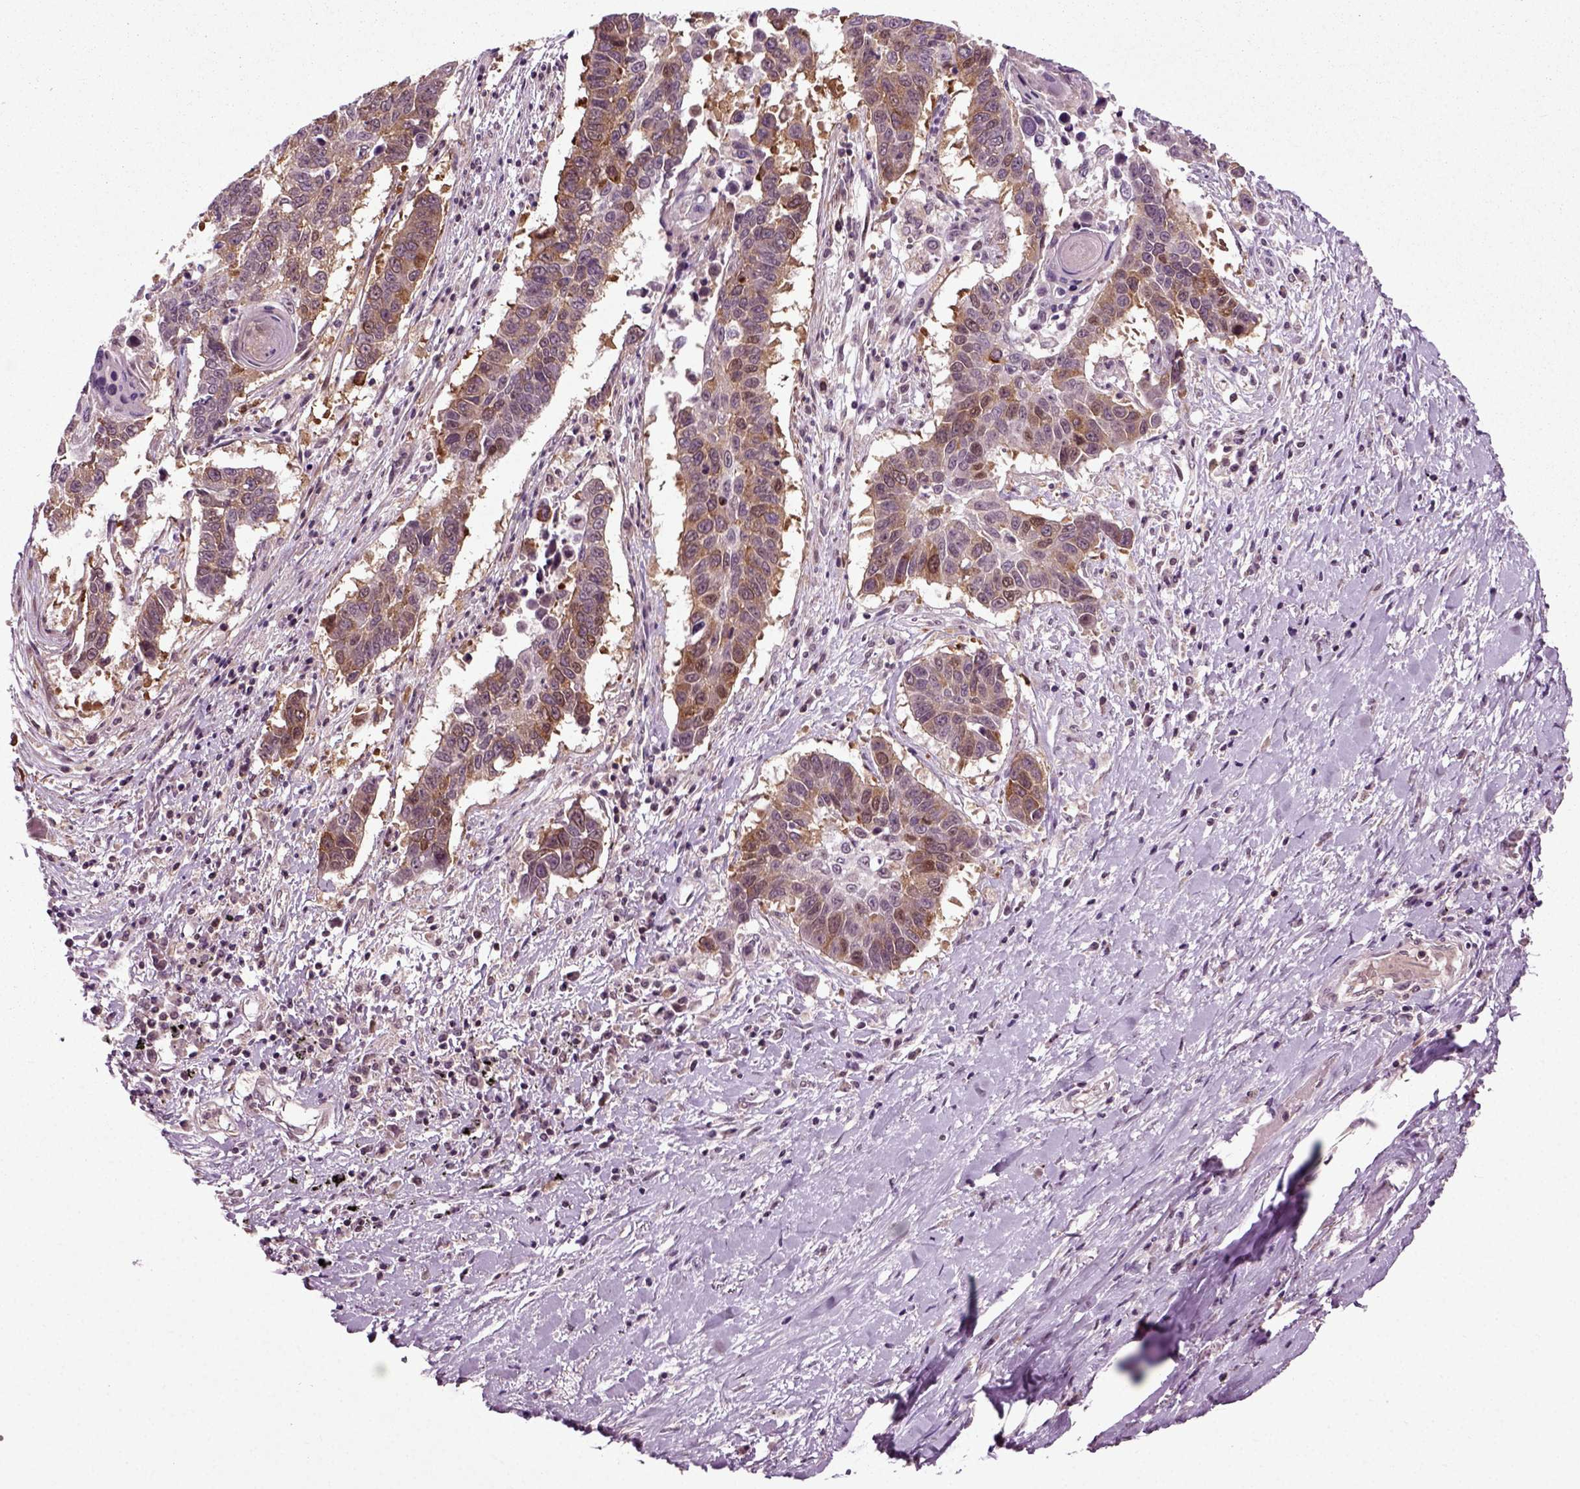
{"staining": {"intensity": "moderate", "quantity": "25%-75%", "location": "cytoplasmic/membranous"}, "tissue": "lung cancer", "cell_type": "Tumor cells", "image_type": "cancer", "snomed": [{"axis": "morphology", "description": "Squamous cell carcinoma, NOS"}, {"axis": "topography", "description": "Lung"}], "caption": "Human lung squamous cell carcinoma stained with a protein marker demonstrates moderate staining in tumor cells.", "gene": "KNSTRN", "patient": {"sex": "male", "age": 73}}